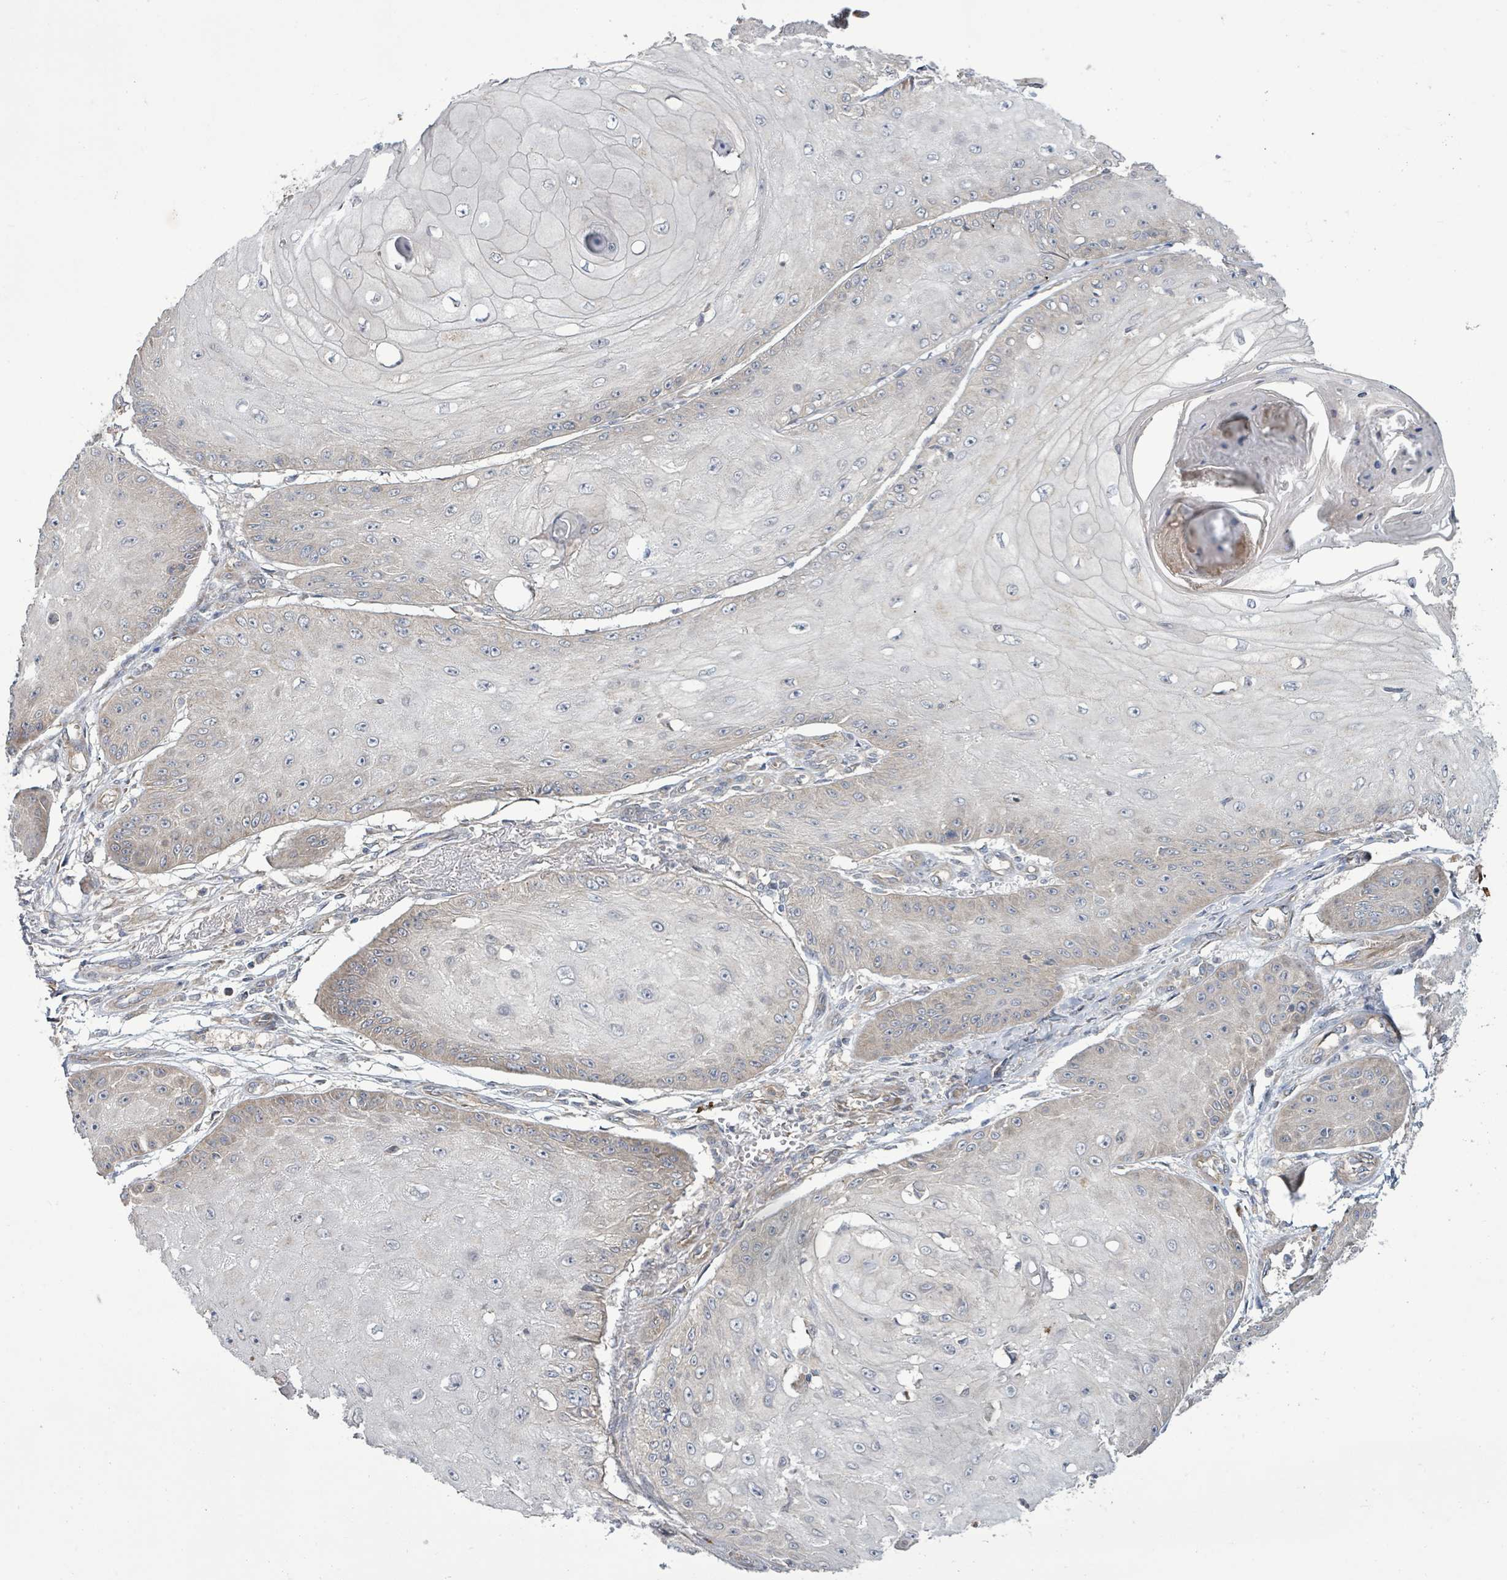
{"staining": {"intensity": "weak", "quantity": "<25%", "location": "cytoplasmic/membranous"}, "tissue": "skin cancer", "cell_type": "Tumor cells", "image_type": "cancer", "snomed": [{"axis": "morphology", "description": "Squamous cell carcinoma, NOS"}, {"axis": "topography", "description": "Skin"}], "caption": "Image shows no significant protein expression in tumor cells of skin cancer. The staining is performed using DAB brown chromogen with nuclei counter-stained in using hematoxylin.", "gene": "KBTBD11", "patient": {"sex": "male", "age": 70}}